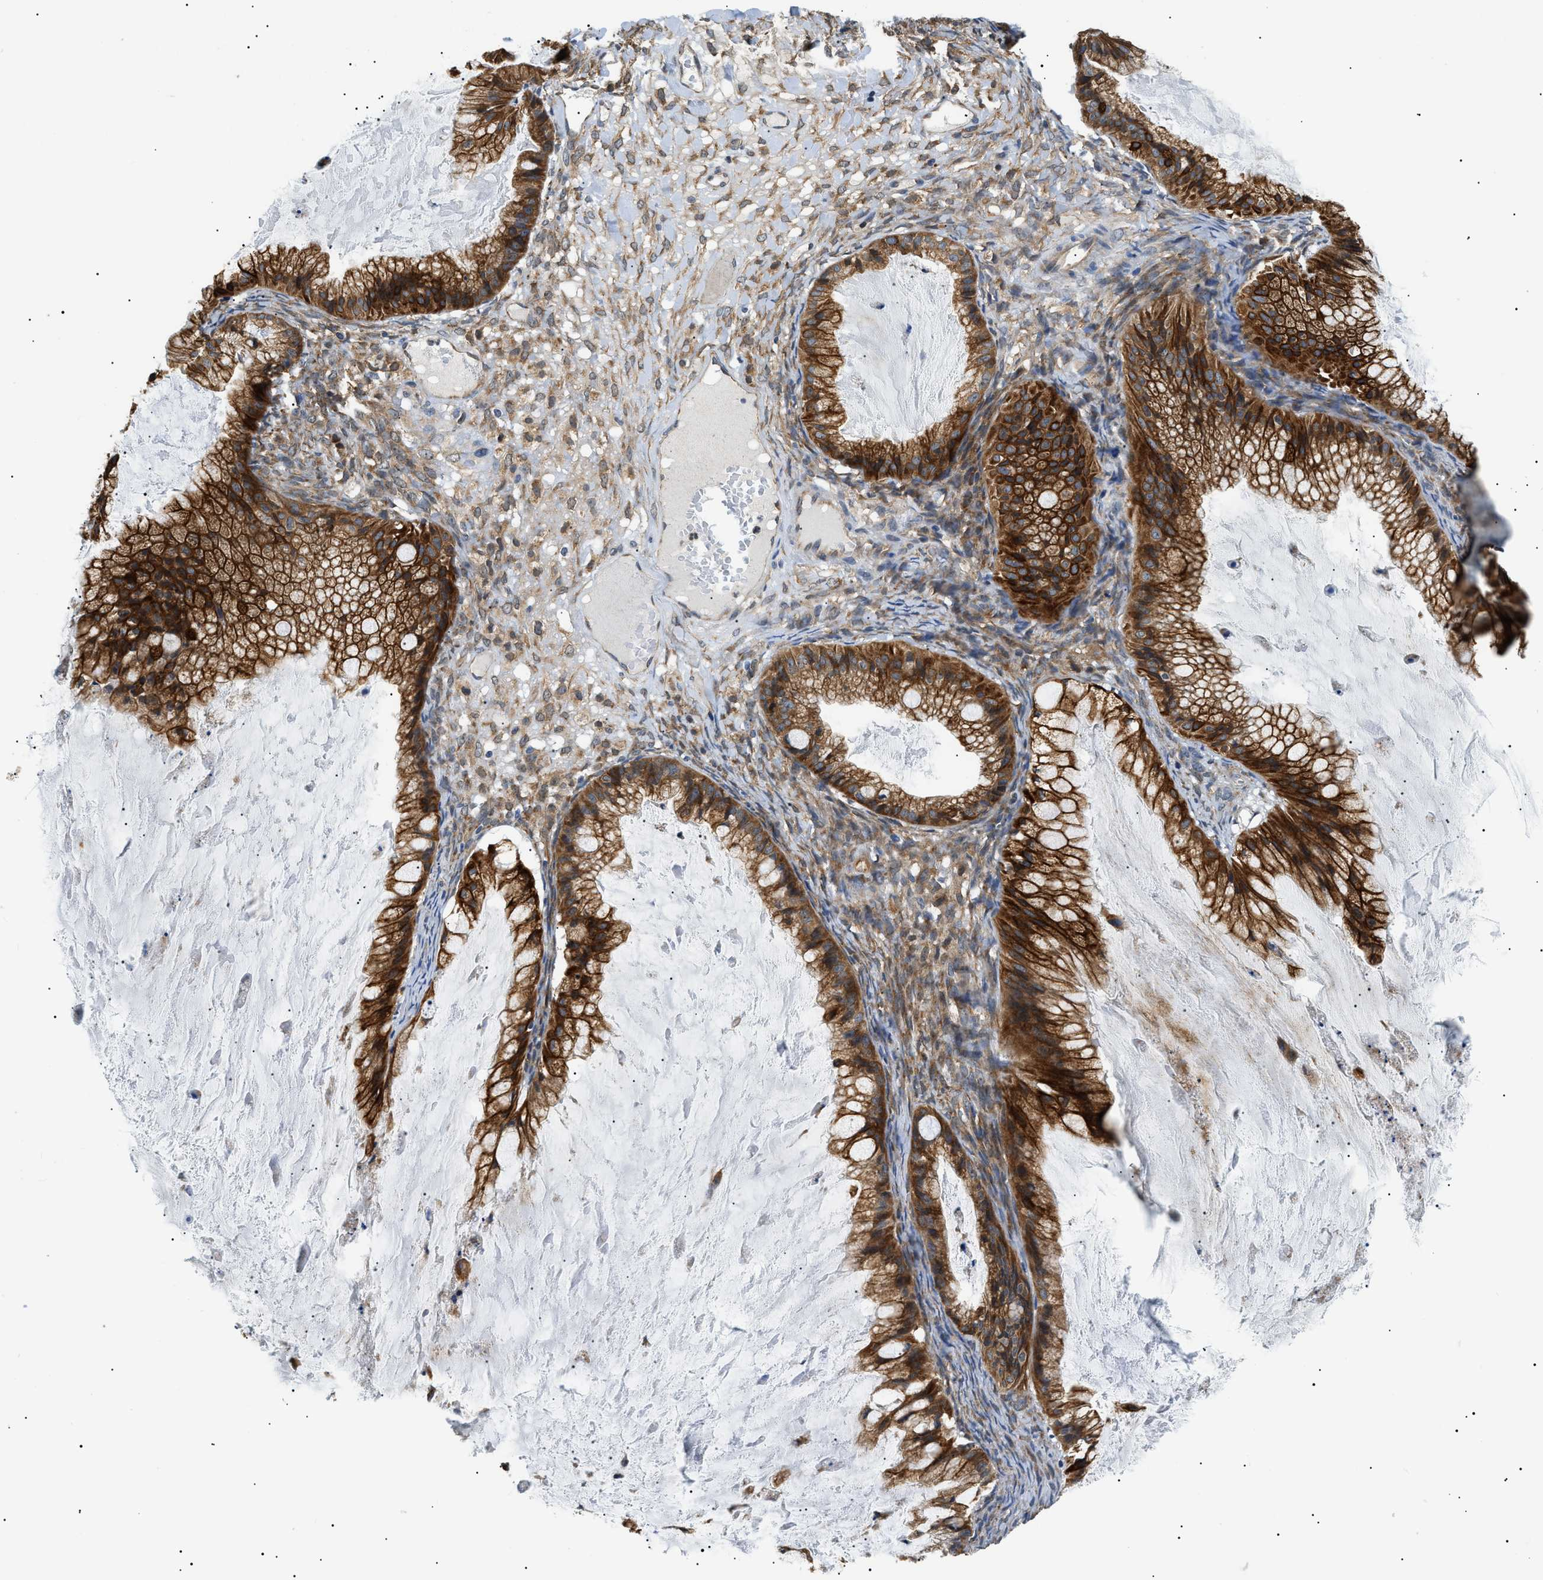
{"staining": {"intensity": "strong", "quantity": ">75%", "location": "cytoplasmic/membranous"}, "tissue": "ovarian cancer", "cell_type": "Tumor cells", "image_type": "cancer", "snomed": [{"axis": "morphology", "description": "Cystadenocarcinoma, mucinous, NOS"}, {"axis": "topography", "description": "Ovary"}], "caption": "Protein staining of ovarian mucinous cystadenocarcinoma tissue reveals strong cytoplasmic/membranous staining in about >75% of tumor cells.", "gene": "SRPK1", "patient": {"sex": "female", "age": 57}}